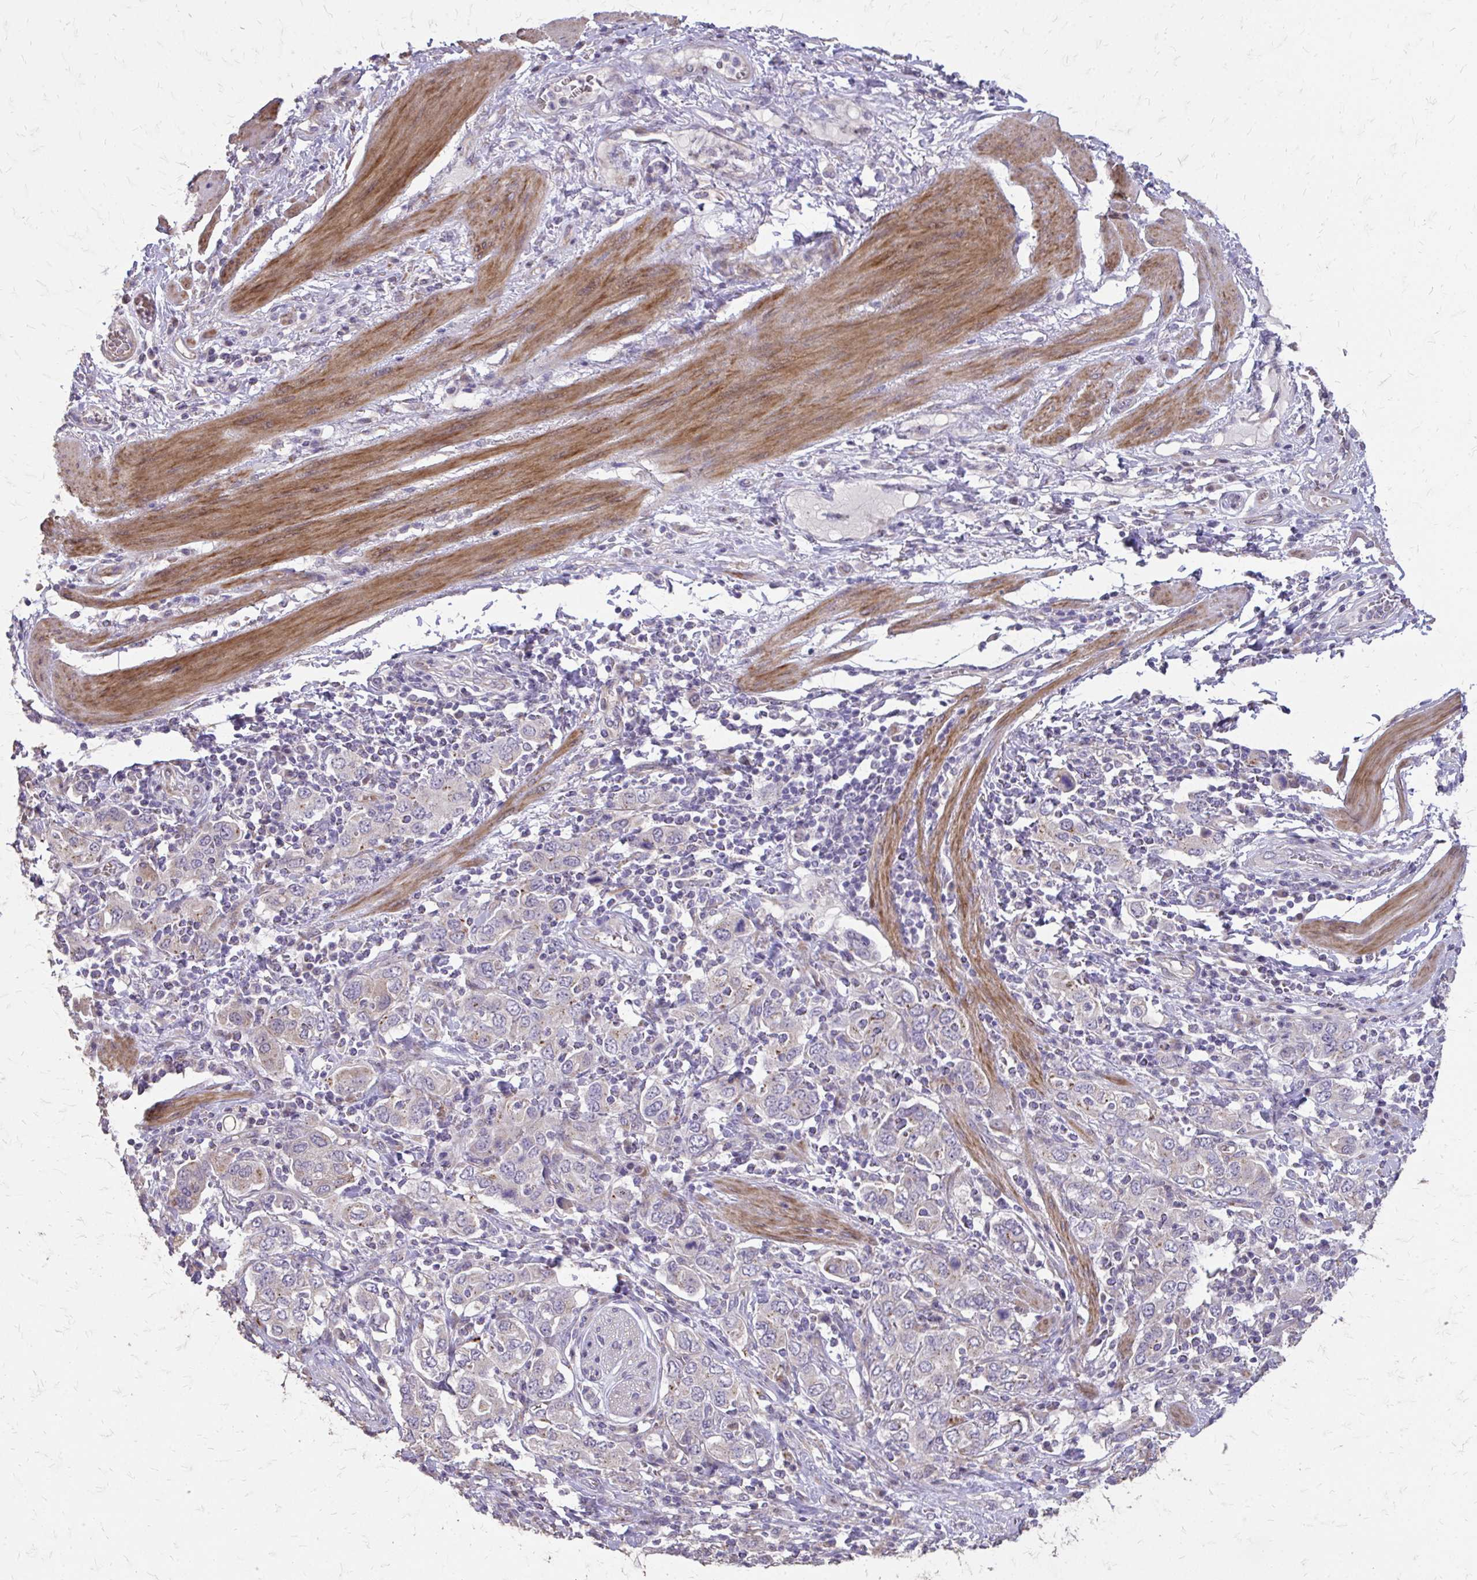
{"staining": {"intensity": "negative", "quantity": "none", "location": "none"}, "tissue": "stomach cancer", "cell_type": "Tumor cells", "image_type": "cancer", "snomed": [{"axis": "morphology", "description": "Adenocarcinoma, NOS"}, {"axis": "topography", "description": "Stomach, upper"}, {"axis": "topography", "description": "Stomach"}], "caption": "This image is of stomach cancer stained with IHC to label a protein in brown with the nuclei are counter-stained blue. There is no positivity in tumor cells.", "gene": "MYORG", "patient": {"sex": "male", "age": 62}}